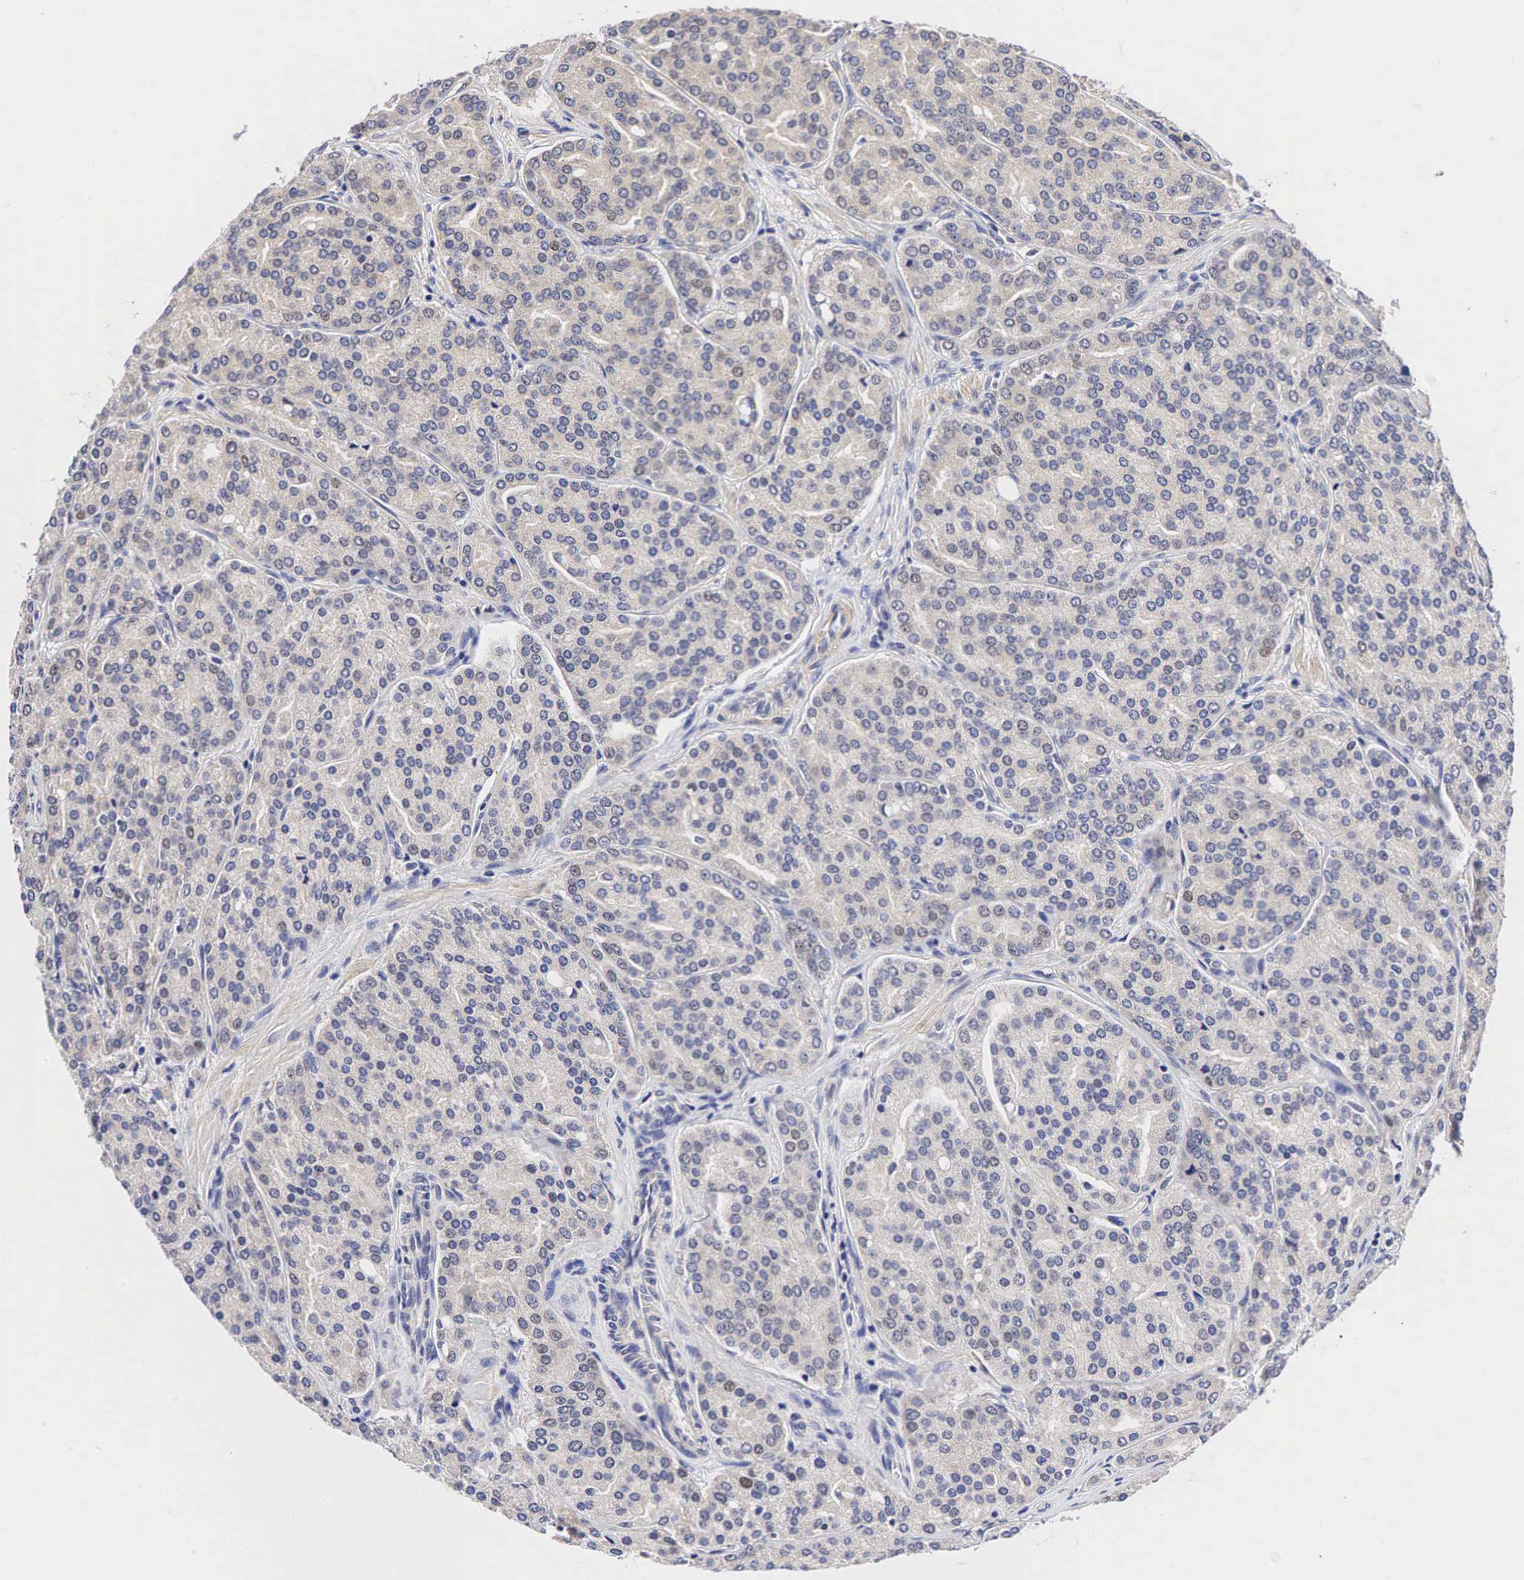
{"staining": {"intensity": "negative", "quantity": "none", "location": "none"}, "tissue": "prostate cancer", "cell_type": "Tumor cells", "image_type": "cancer", "snomed": [{"axis": "morphology", "description": "Adenocarcinoma, High grade"}, {"axis": "topography", "description": "Prostate"}], "caption": "This is an immunohistochemistry (IHC) photomicrograph of prostate cancer (high-grade adenocarcinoma). There is no staining in tumor cells.", "gene": "CCND1", "patient": {"sex": "male", "age": 64}}